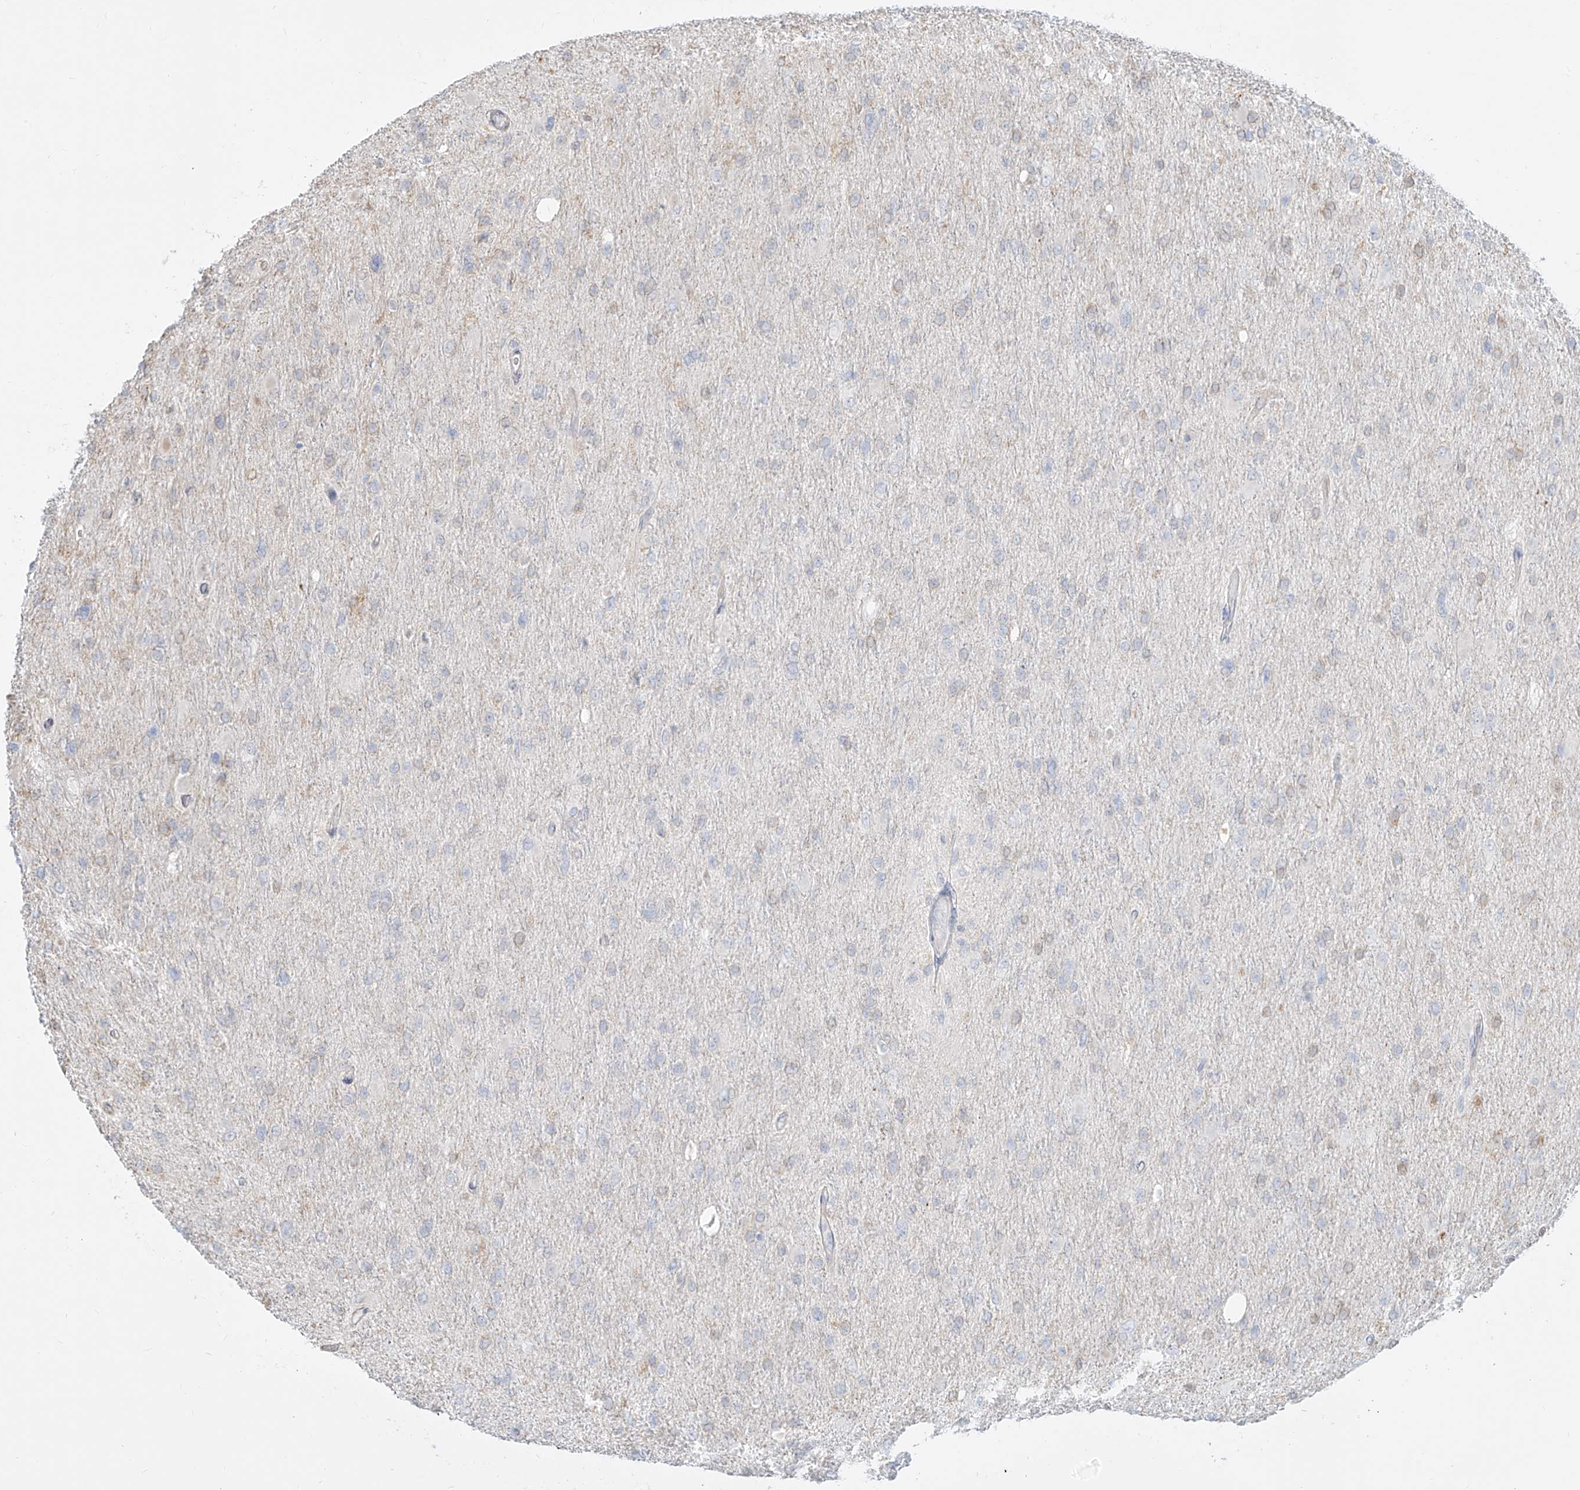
{"staining": {"intensity": "negative", "quantity": "none", "location": "none"}, "tissue": "glioma", "cell_type": "Tumor cells", "image_type": "cancer", "snomed": [{"axis": "morphology", "description": "Glioma, malignant, High grade"}, {"axis": "topography", "description": "Cerebral cortex"}], "caption": "This is an immunohistochemistry image of human glioma. There is no staining in tumor cells.", "gene": "NHSL1", "patient": {"sex": "female", "age": 36}}